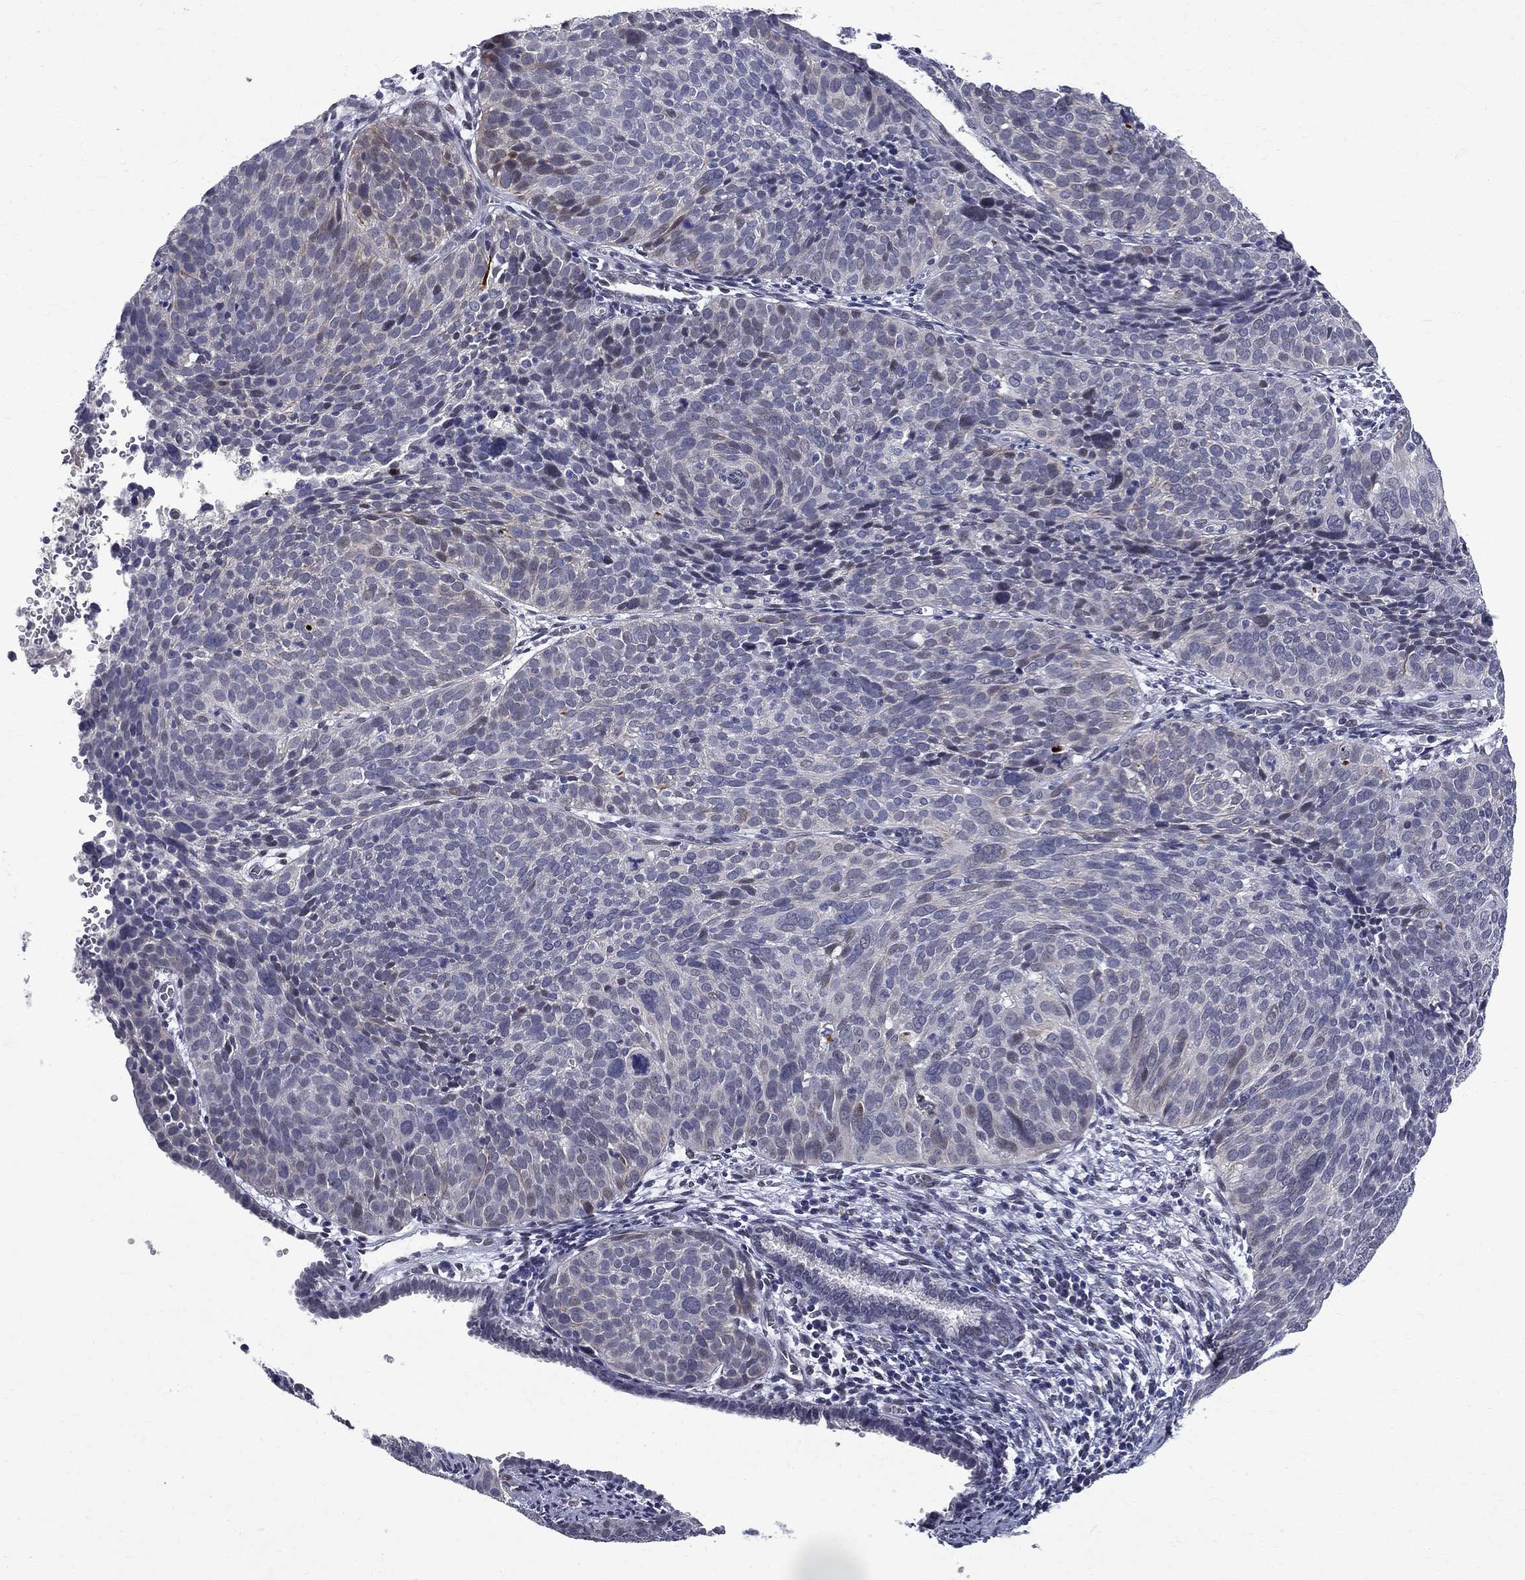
{"staining": {"intensity": "negative", "quantity": "none", "location": "none"}, "tissue": "cervical cancer", "cell_type": "Tumor cells", "image_type": "cancer", "snomed": [{"axis": "morphology", "description": "Squamous cell carcinoma, NOS"}, {"axis": "topography", "description": "Cervix"}], "caption": "Immunohistochemistry of human cervical cancer demonstrates no expression in tumor cells.", "gene": "RBFOX1", "patient": {"sex": "female", "age": 39}}